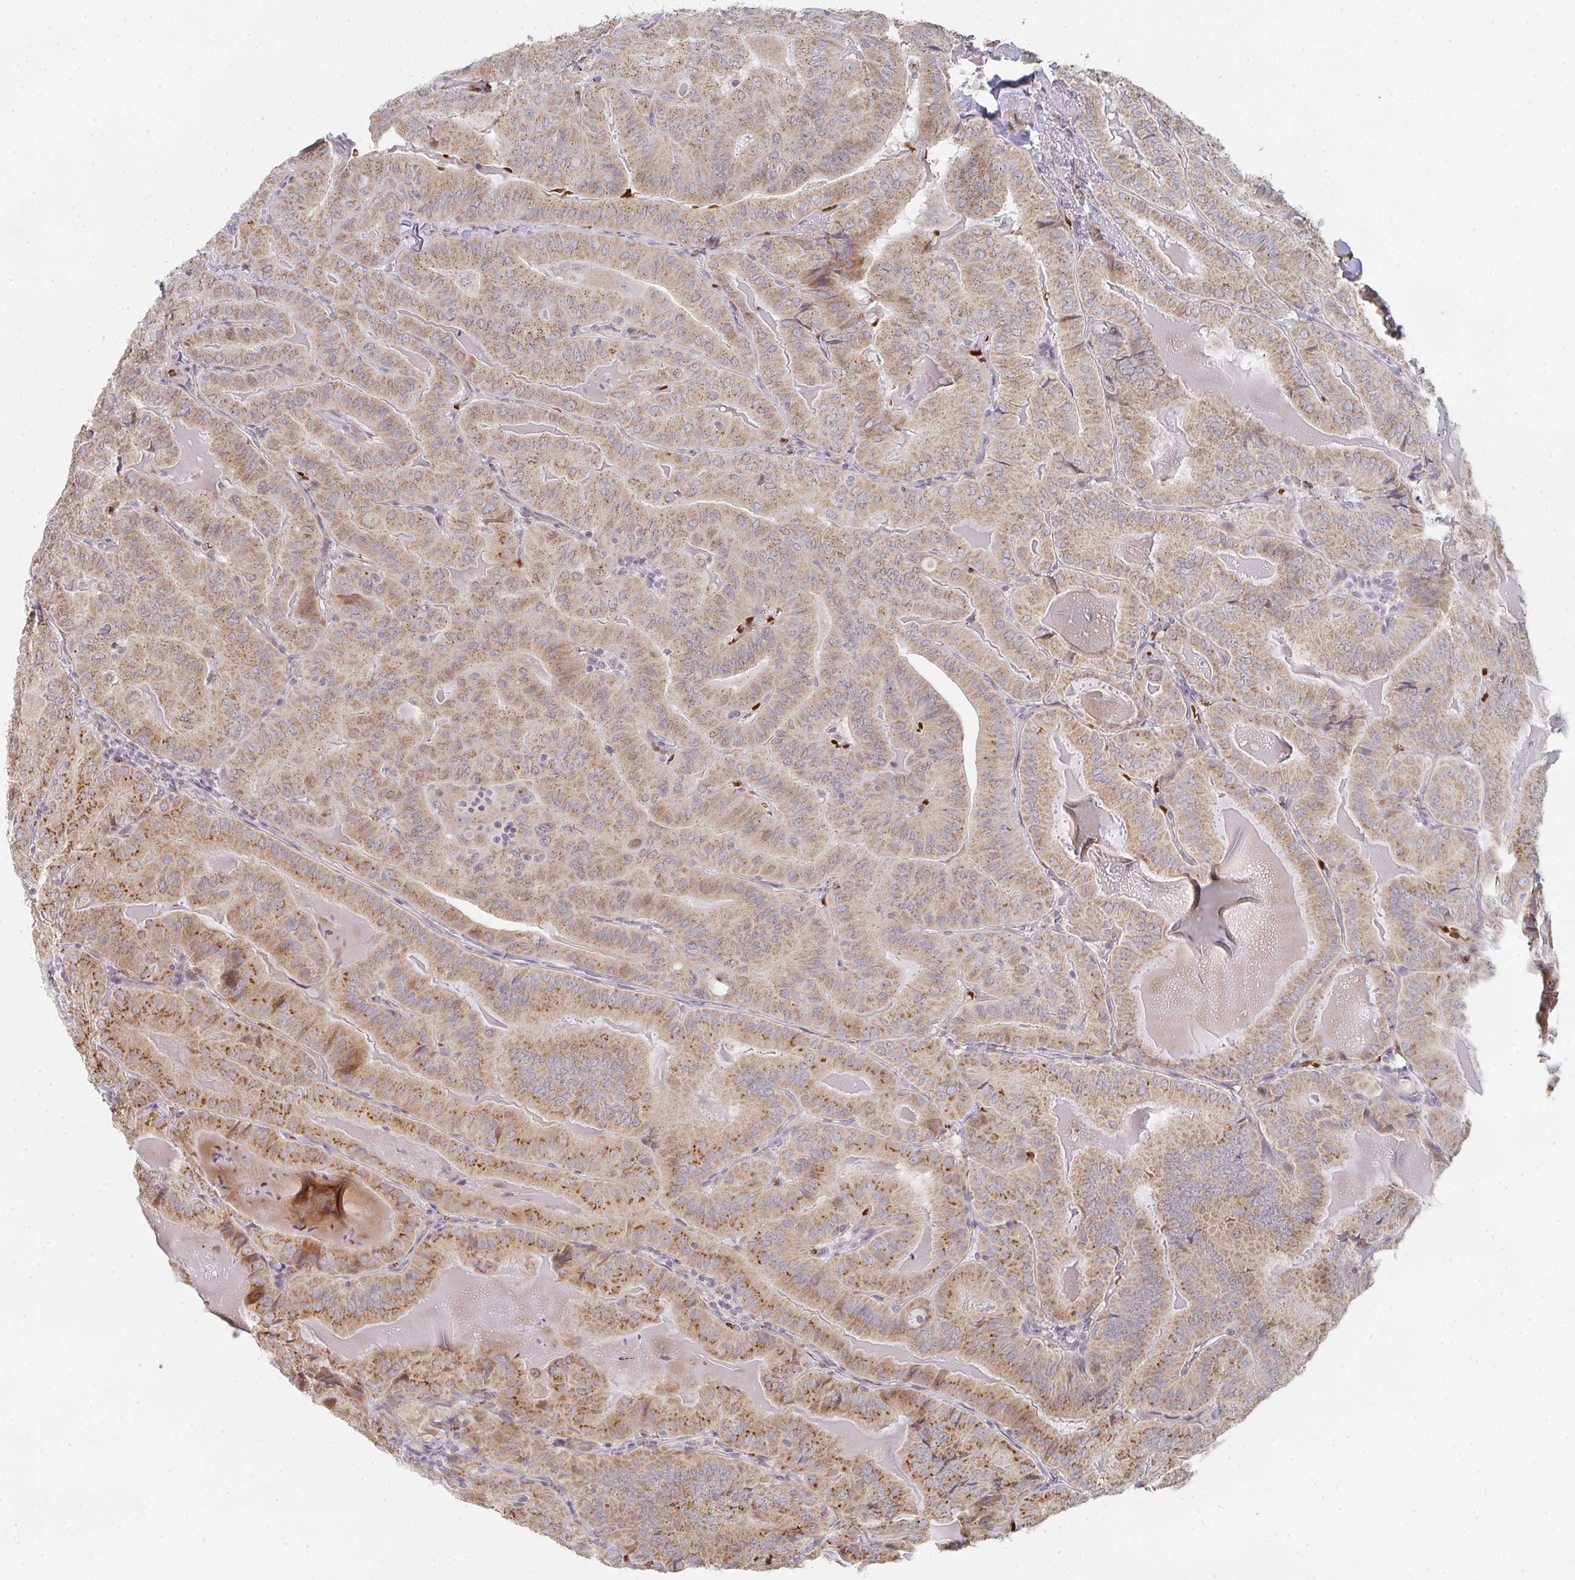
{"staining": {"intensity": "moderate", "quantity": ">75%", "location": "cytoplasmic/membranous"}, "tissue": "thyroid cancer", "cell_type": "Tumor cells", "image_type": "cancer", "snomed": [{"axis": "morphology", "description": "Papillary adenocarcinoma, NOS"}, {"axis": "topography", "description": "Thyroid gland"}], "caption": "This image shows immunohistochemistry (IHC) staining of human papillary adenocarcinoma (thyroid), with medium moderate cytoplasmic/membranous staining in about >75% of tumor cells.", "gene": "ZNF526", "patient": {"sex": "female", "age": 68}}